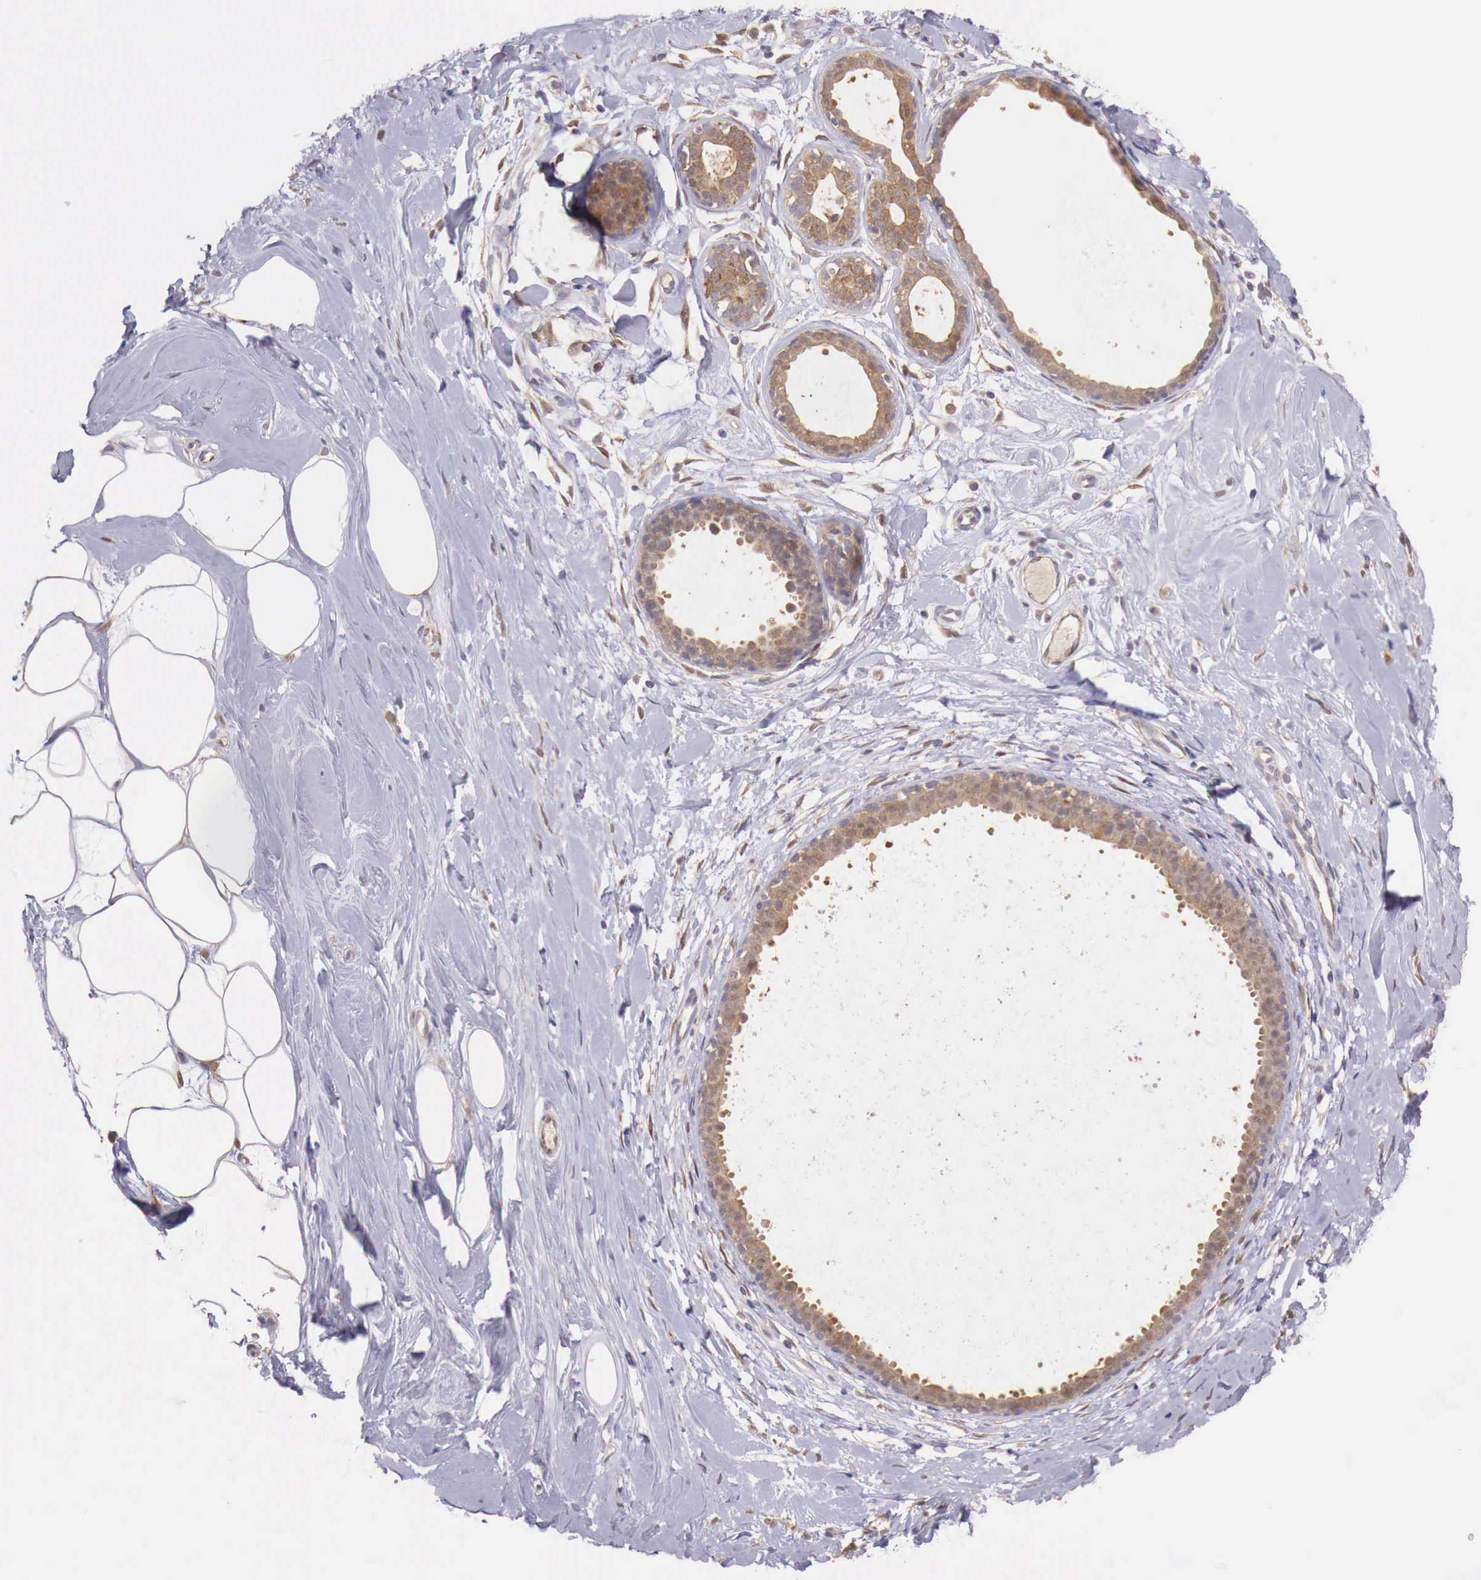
{"staining": {"intensity": "negative", "quantity": "none", "location": "none"}, "tissue": "breast", "cell_type": "Adipocytes", "image_type": "normal", "snomed": [{"axis": "morphology", "description": "Normal tissue, NOS"}, {"axis": "topography", "description": "Breast"}], "caption": "This micrograph is of unremarkable breast stained with immunohistochemistry to label a protein in brown with the nuclei are counter-stained blue. There is no expression in adipocytes.", "gene": "GAB2", "patient": {"sex": "female", "age": 44}}